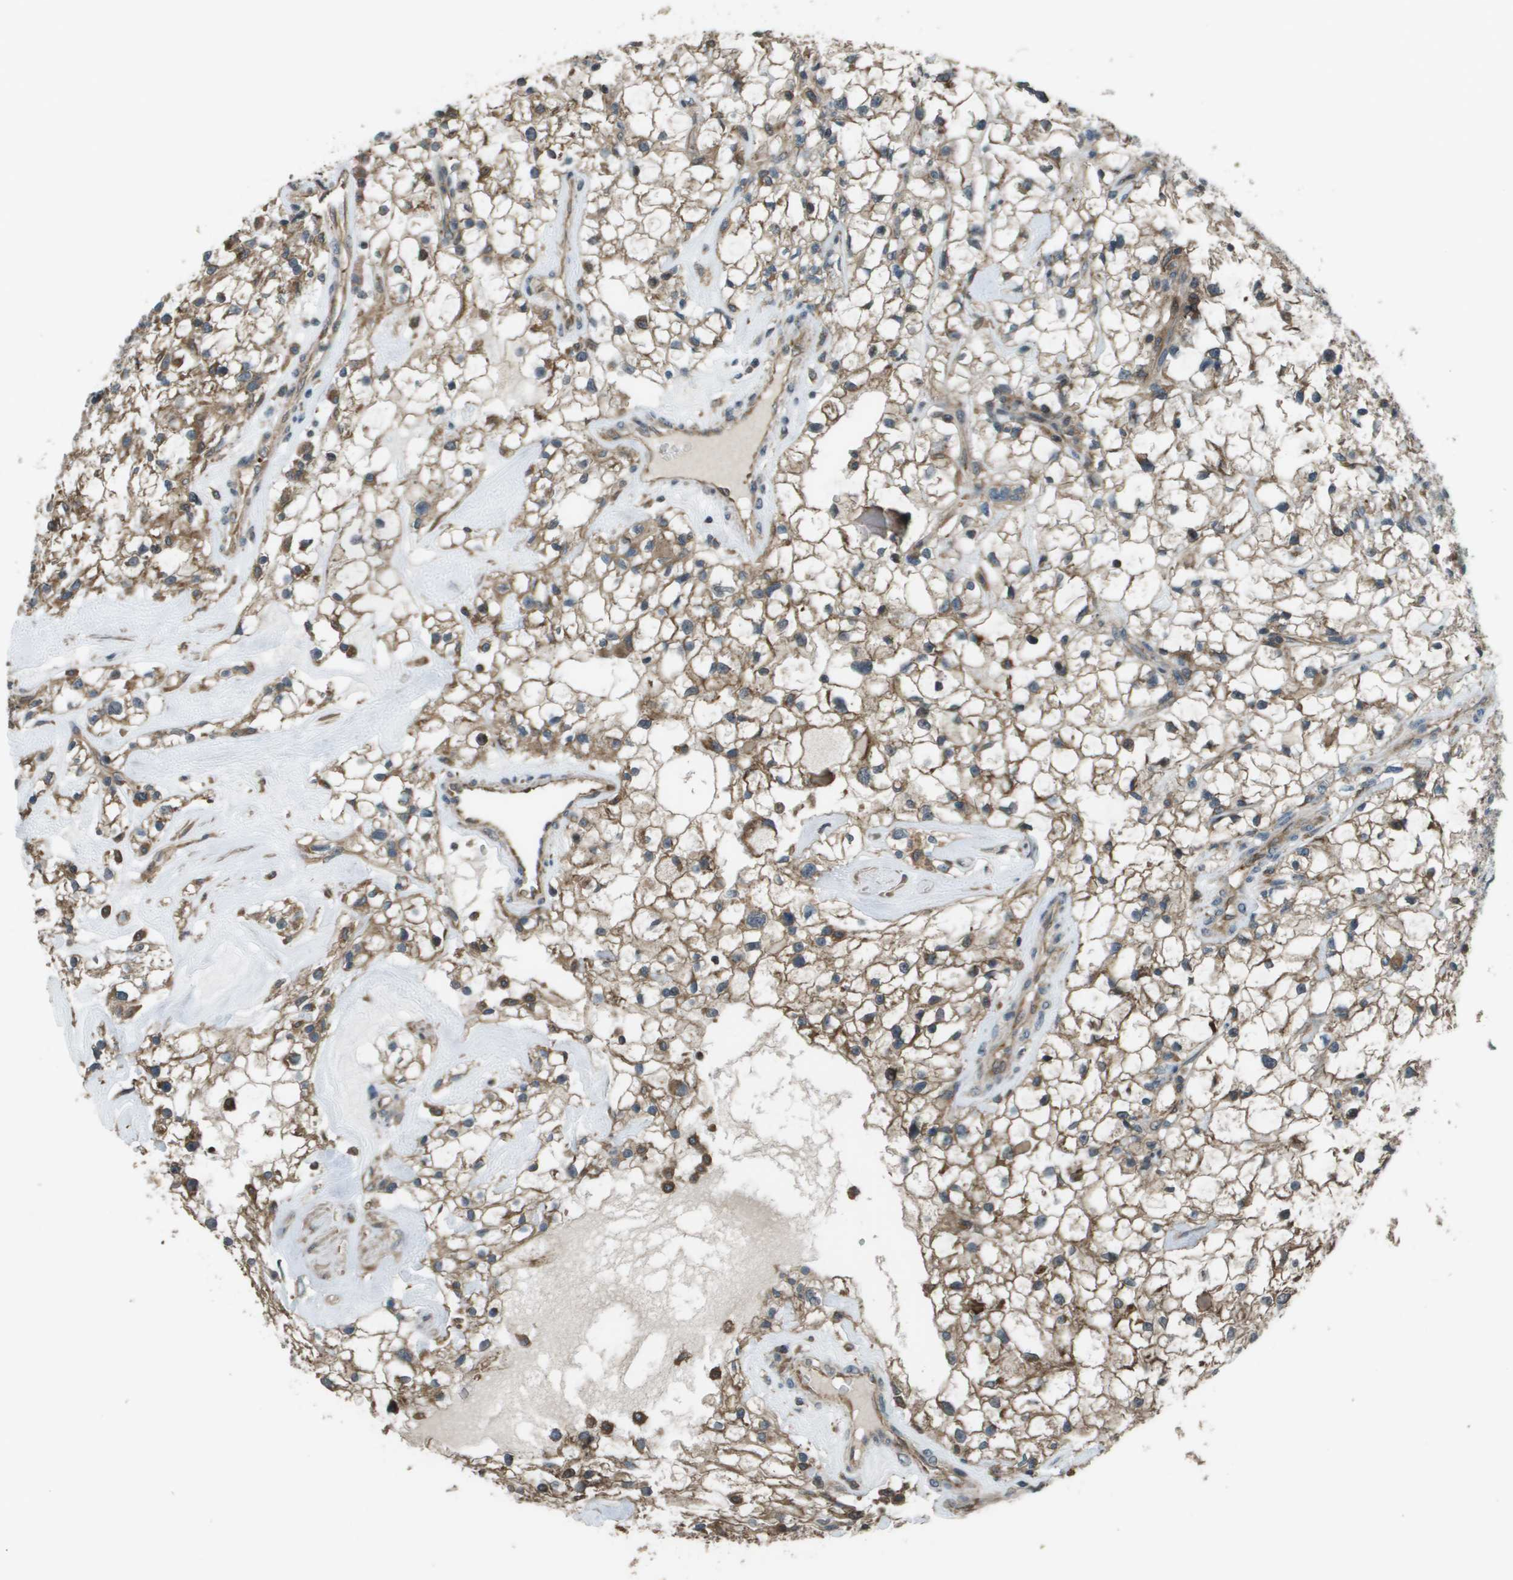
{"staining": {"intensity": "moderate", "quantity": ">75%", "location": "cytoplasmic/membranous"}, "tissue": "renal cancer", "cell_type": "Tumor cells", "image_type": "cancer", "snomed": [{"axis": "morphology", "description": "Adenocarcinoma, NOS"}, {"axis": "topography", "description": "Kidney"}], "caption": "Tumor cells display medium levels of moderate cytoplasmic/membranous positivity in approximately >75% of cells in human renal cancer (adenocarcinoma).", "gene": "PLPBP", "patient": {"sex": "female", "age": 60}}